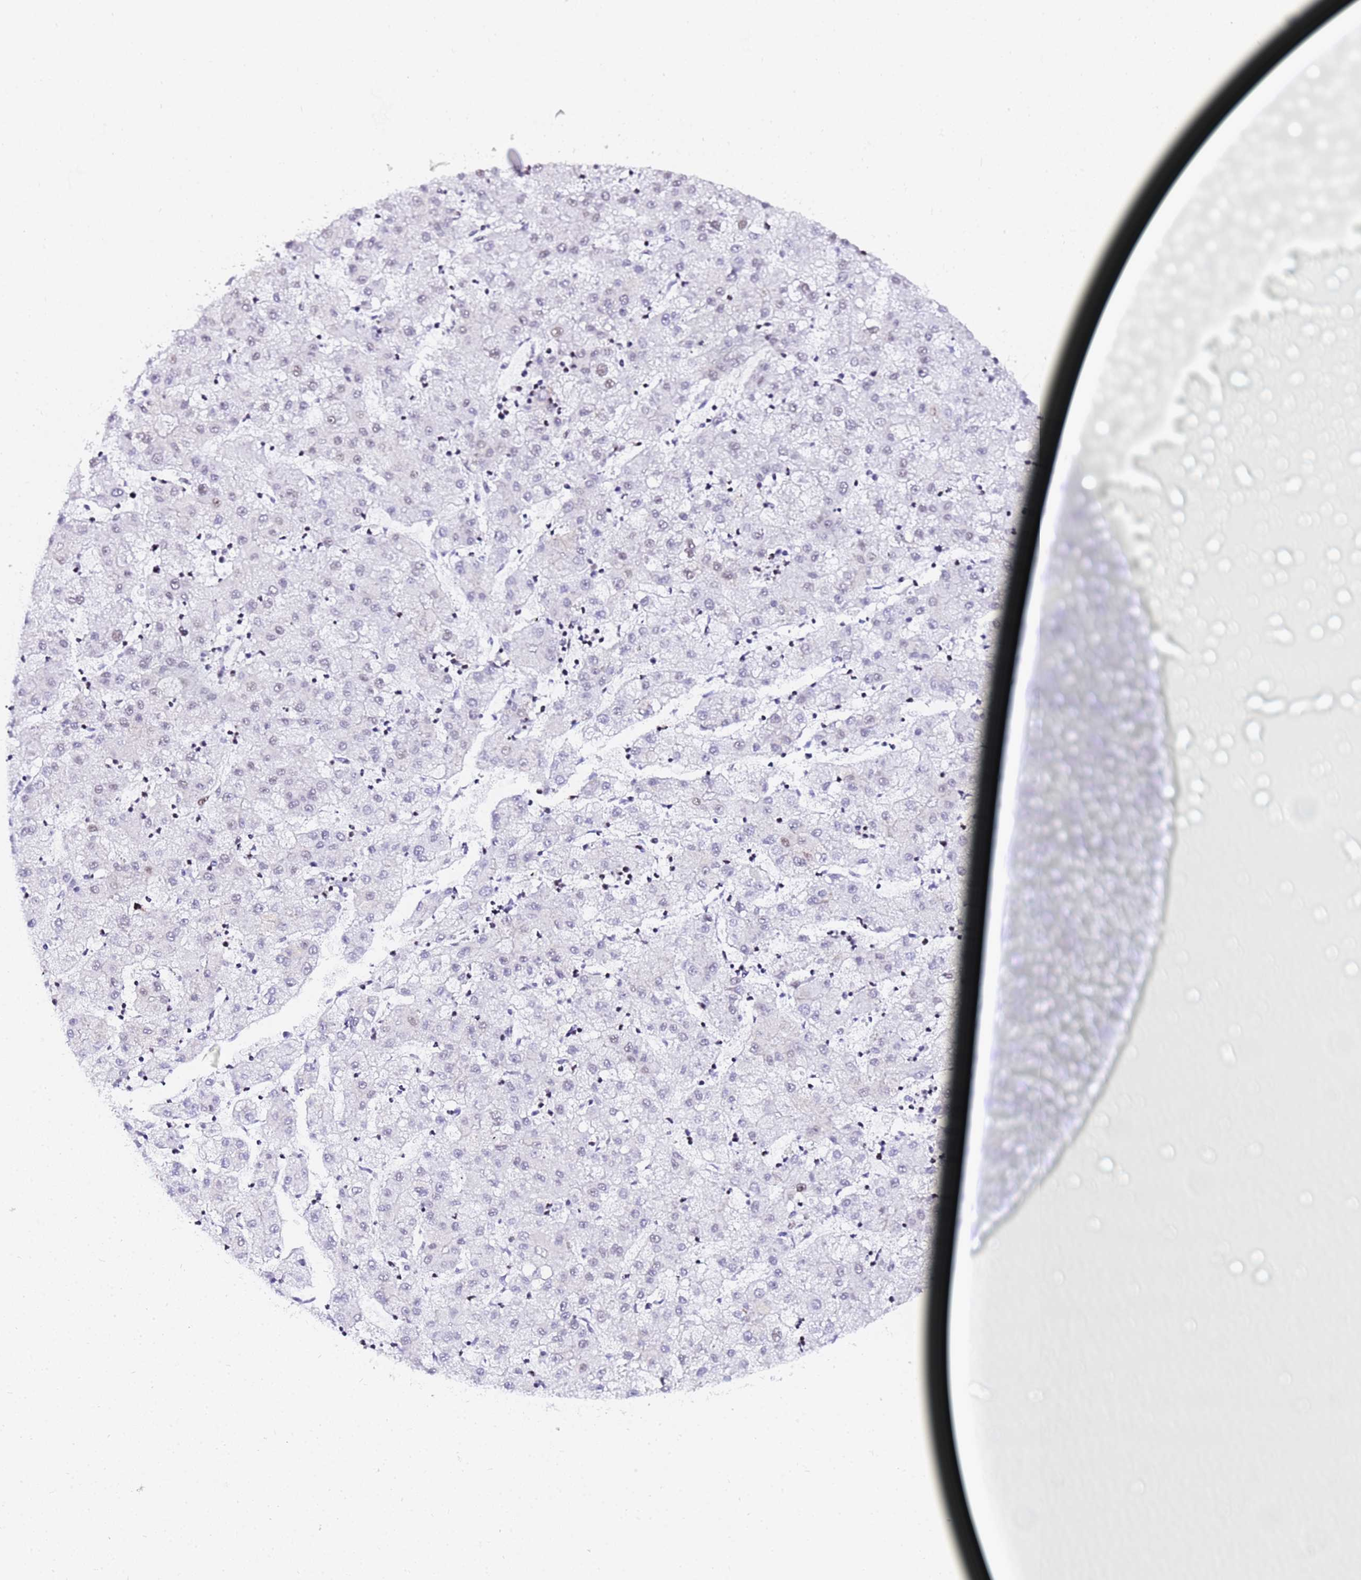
{"staining": {"intensity": "negative", "quantity": "none", "location": "none"}, "tissue": "liver cancer", "cell_type": "Tumor cells", "image_type": "cancer", "snomed": [{"axis": "morphology", "description": "Carcinoma, Hepatocellular, NOS"}, {"axis": "topography", "description": "Liver"}], "caption": "Immunohistochemistry of human liver cancer (hepatocellular carcinoma) demonstrates no positivity in tumor cells.", "gene": "CKMT1A", "patient": {"sex": "male", "age": 72}}